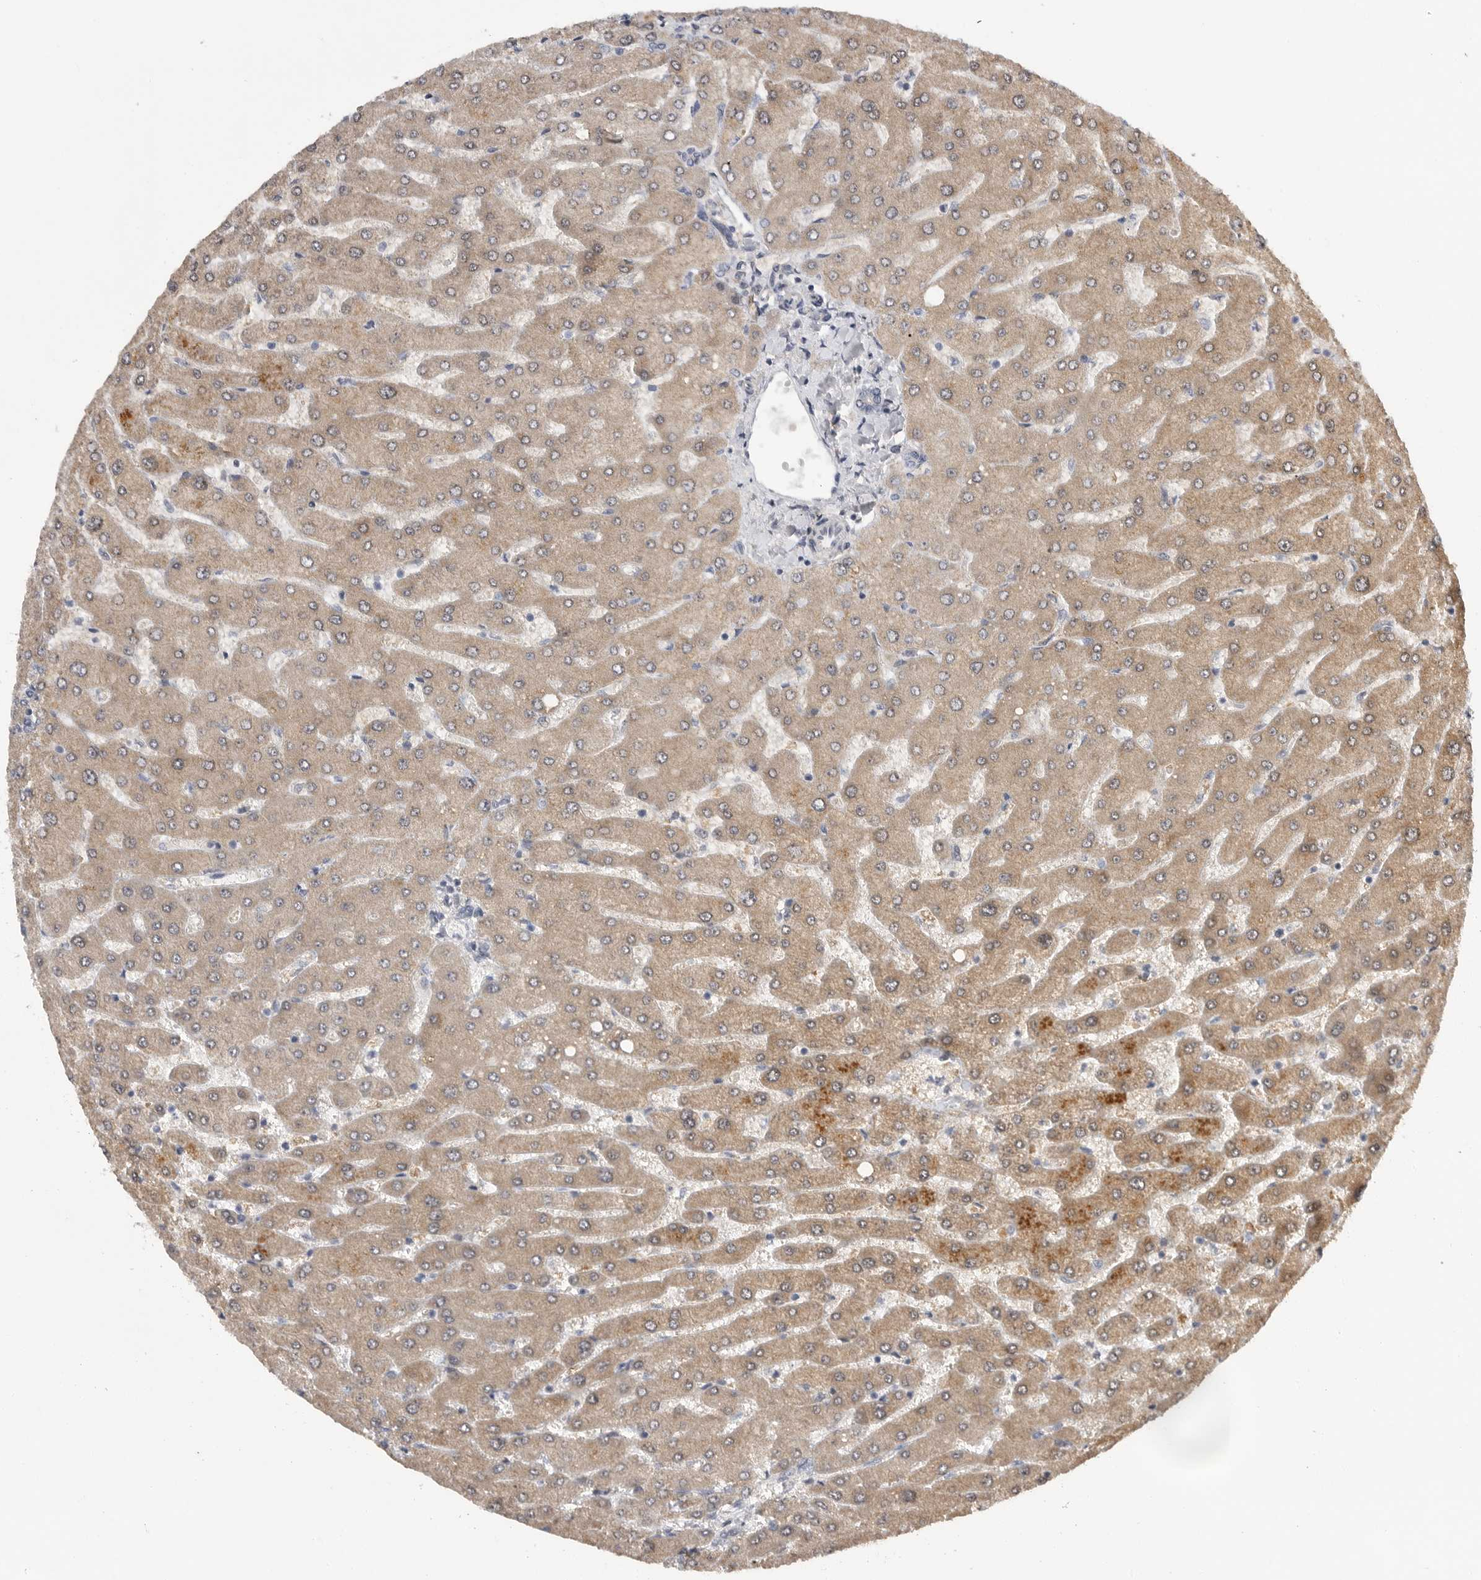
{"staining": {"intensity": "negative", "quantity": "none", "location": "none"}, "tissue": "liver", "cell_type": "Cholangiocytes", "image_type": "normal", "snomed": [{"axis": "morphology", "description": "Normal tissue, NOS"}, {"axis": "topography", "description": "Liver"}], "caption": "This is a micrograph of immunohistochemistry (IHC) staining of normal liver, which shows no expression in cholangiocytes.", "gene": "FBXO43", "patient": {"sex": "male", "age": 55}}